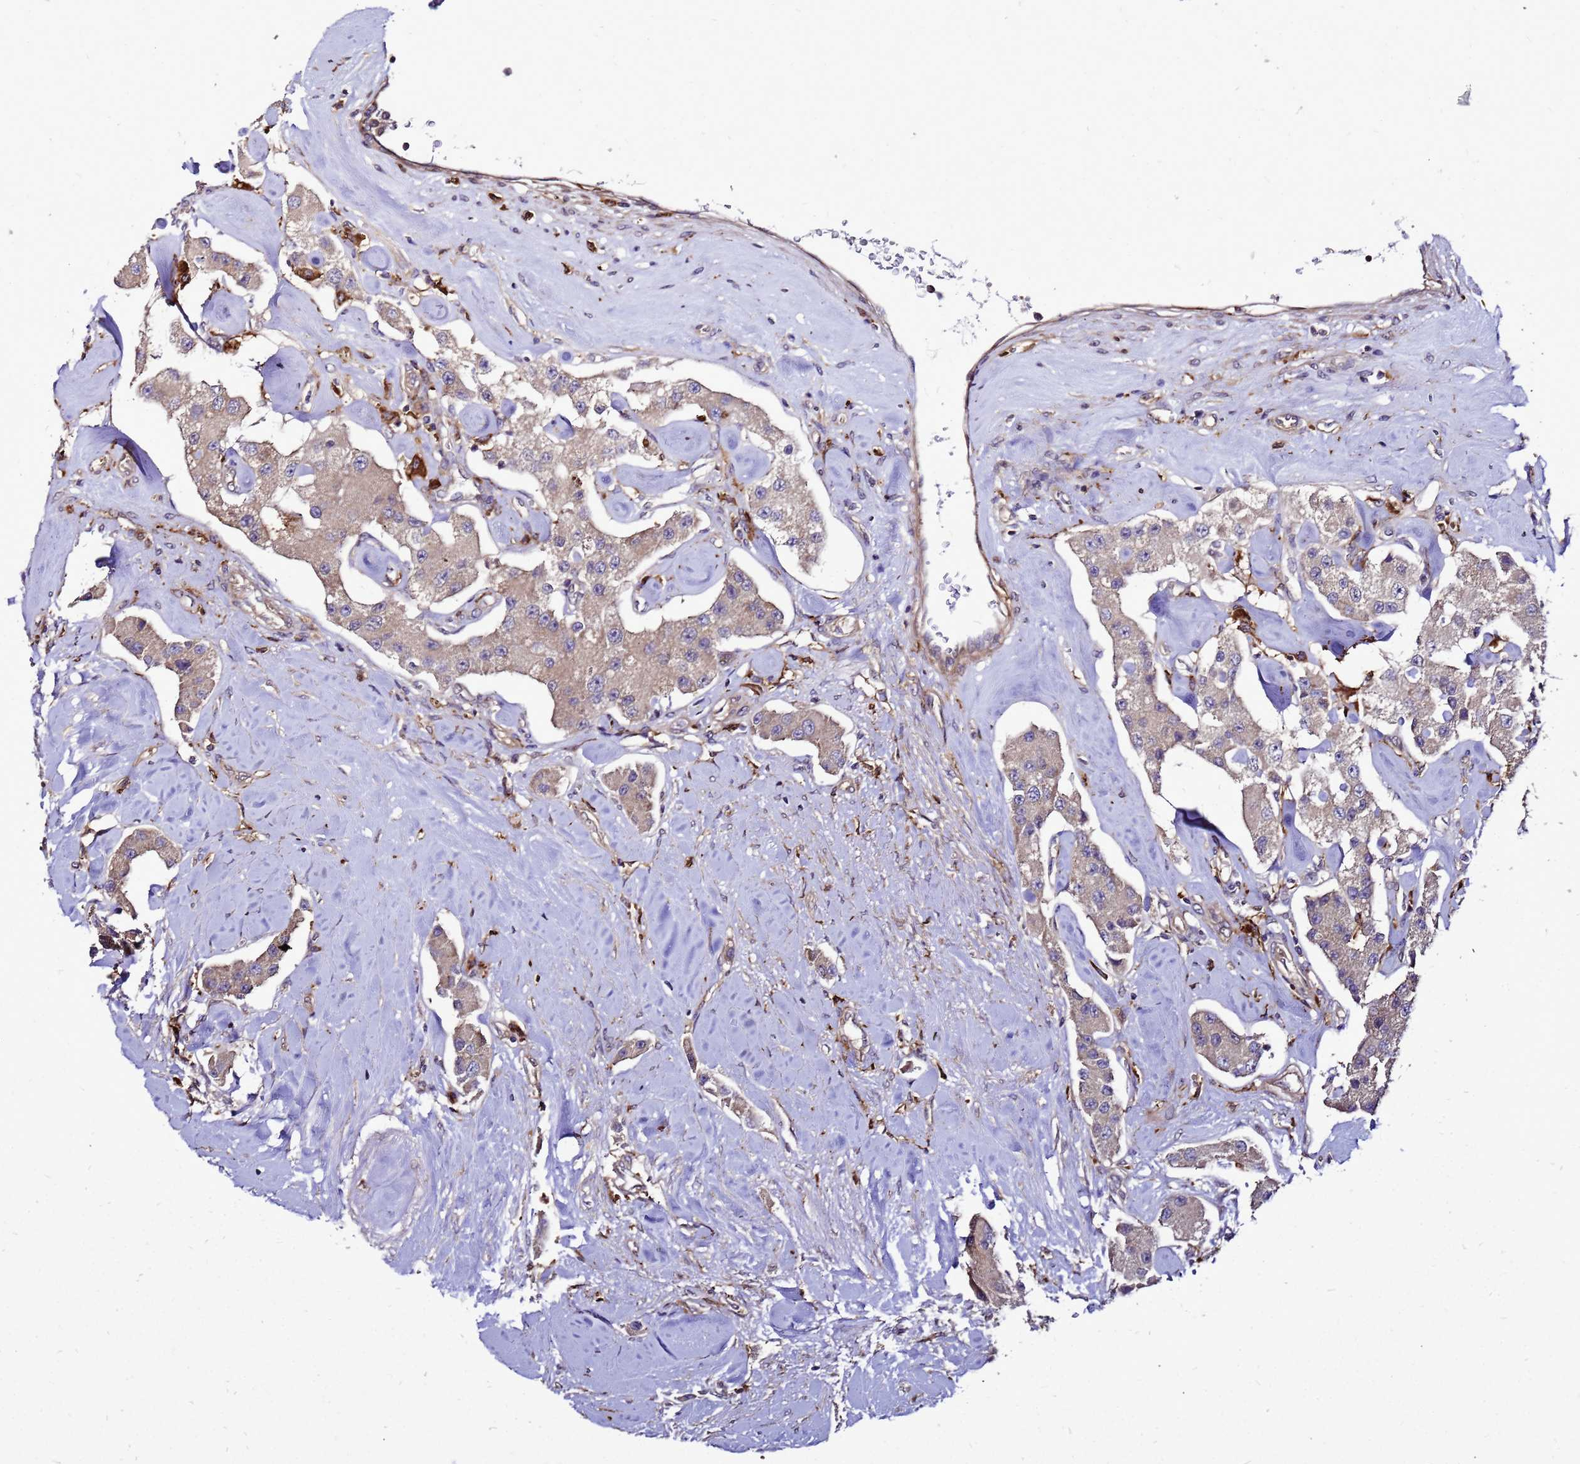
{"staining": {"intensity": "weak", "quantity": ">75%", "location": "cytoplasmic/membranous"}, "tissue": "carcinoid", "cell_type": "Tumor cells", "image_type": "cancer", "snomed": [{"axis": "morphology", "description": "Carcinoid, malignant, NOS"}, {"axis": "topography", "description": "Pancreas"}], "caption": "Carcinoid stained with a brown dye displays weak cytoplasmic/membranous positive positivity in about >75% of tumor cells.", "gene": "TRABD", "patient": {"sex": "male", "age": 41}}